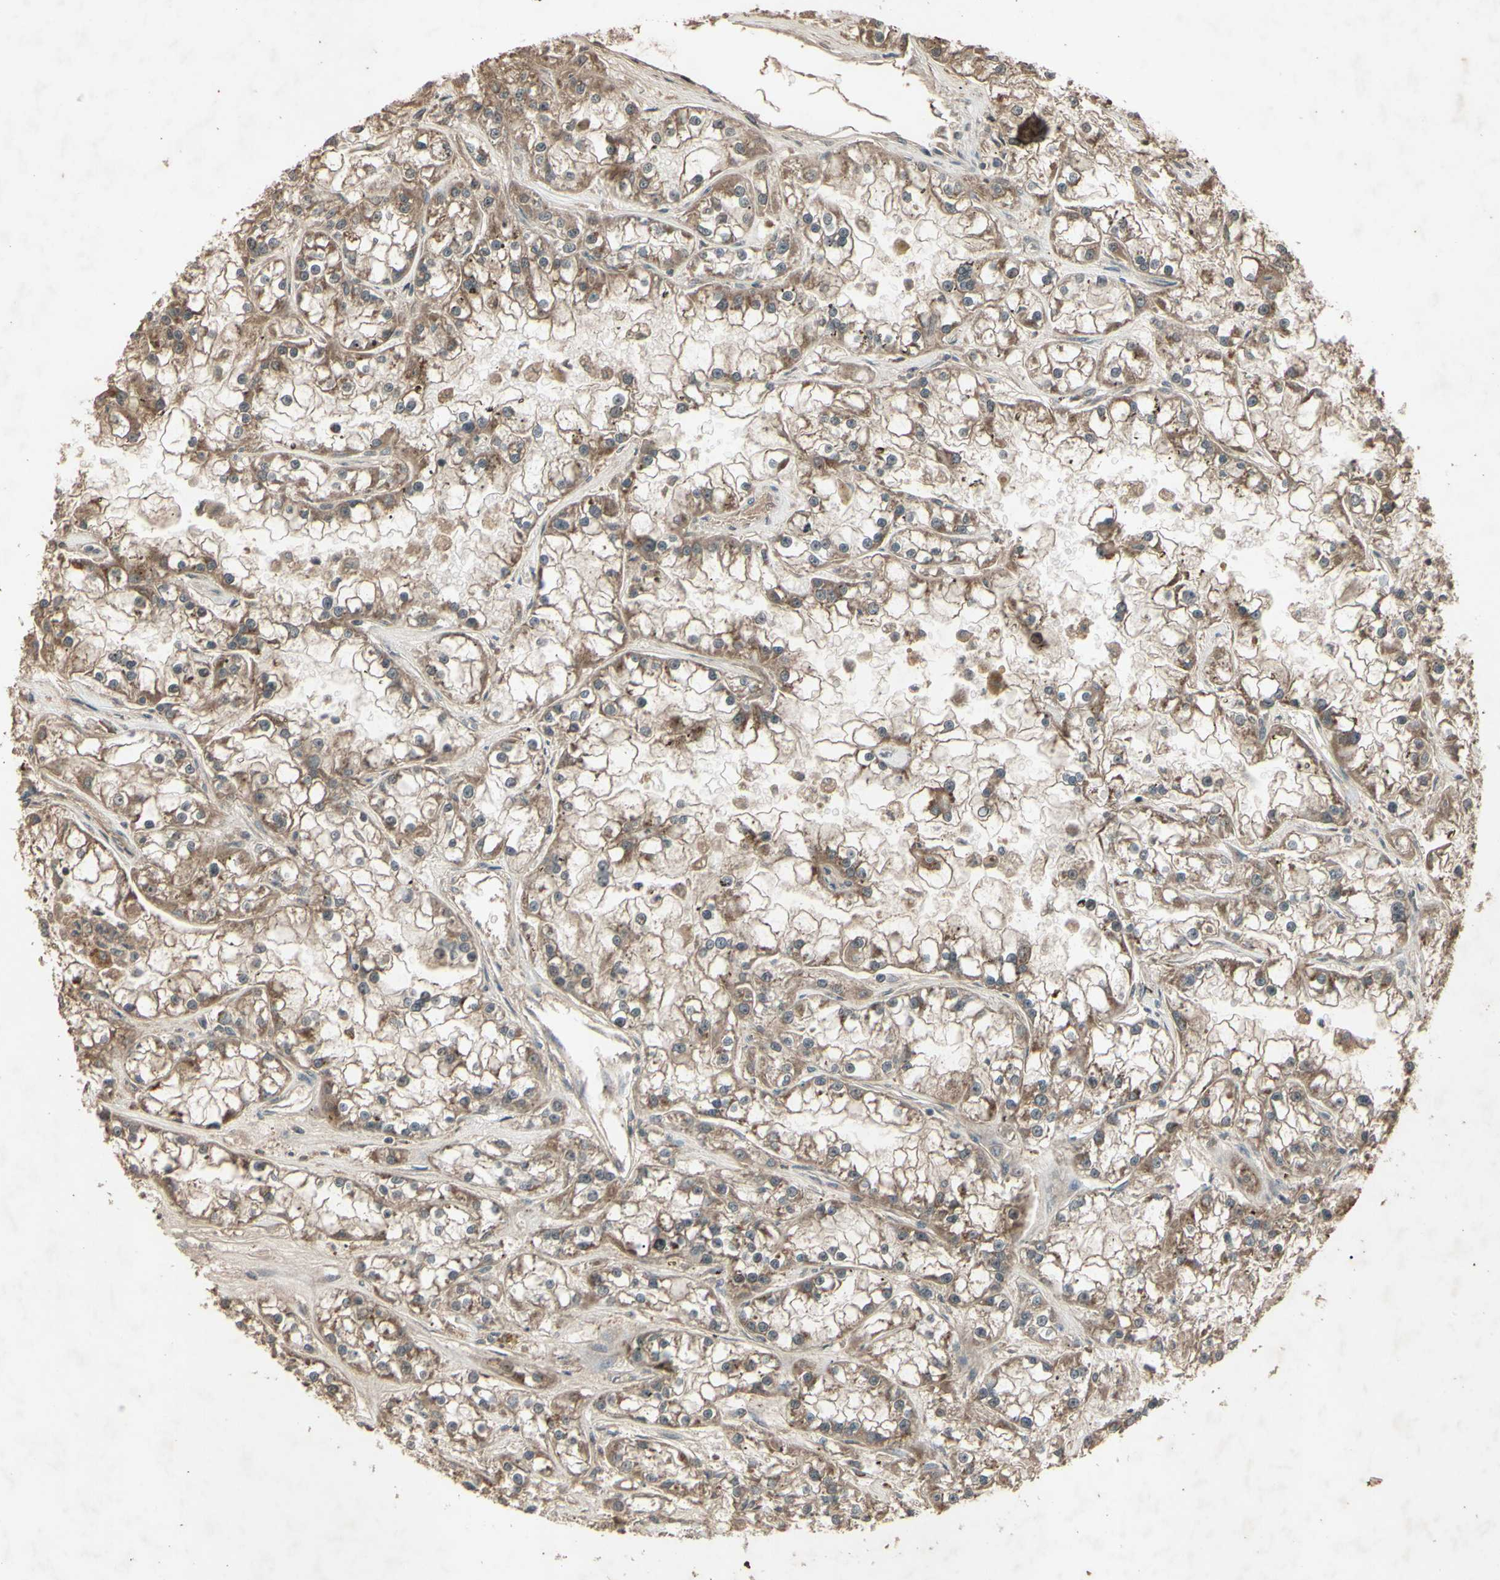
{"staining": {"intensity": "moderate", "quantity": ">75%", "location": "cytoplasmic/membranous"}, "tissue": "renal cancer", "cell_type": "Tumor cells", "image_type": "cancer", "snomed": [{"axis": "morphology", "description": "Adenocarcinoma, NOS"}, {"axis": "topography", "description": "Kidney"}], "caption": "Immunohistochemistry (IHC) histopathology image of neoplastic tissue: renal cancer (adenocarcinoma) stained using IHC demonstrates medium levels of moderate protein expression localized specifically in the cytoplasmic/membranous of tumor cells, appearing as a cytoplasmic/membranous brown color.", "gene": "AP1G1", "patient": {"sex": "female", "age": 52}}